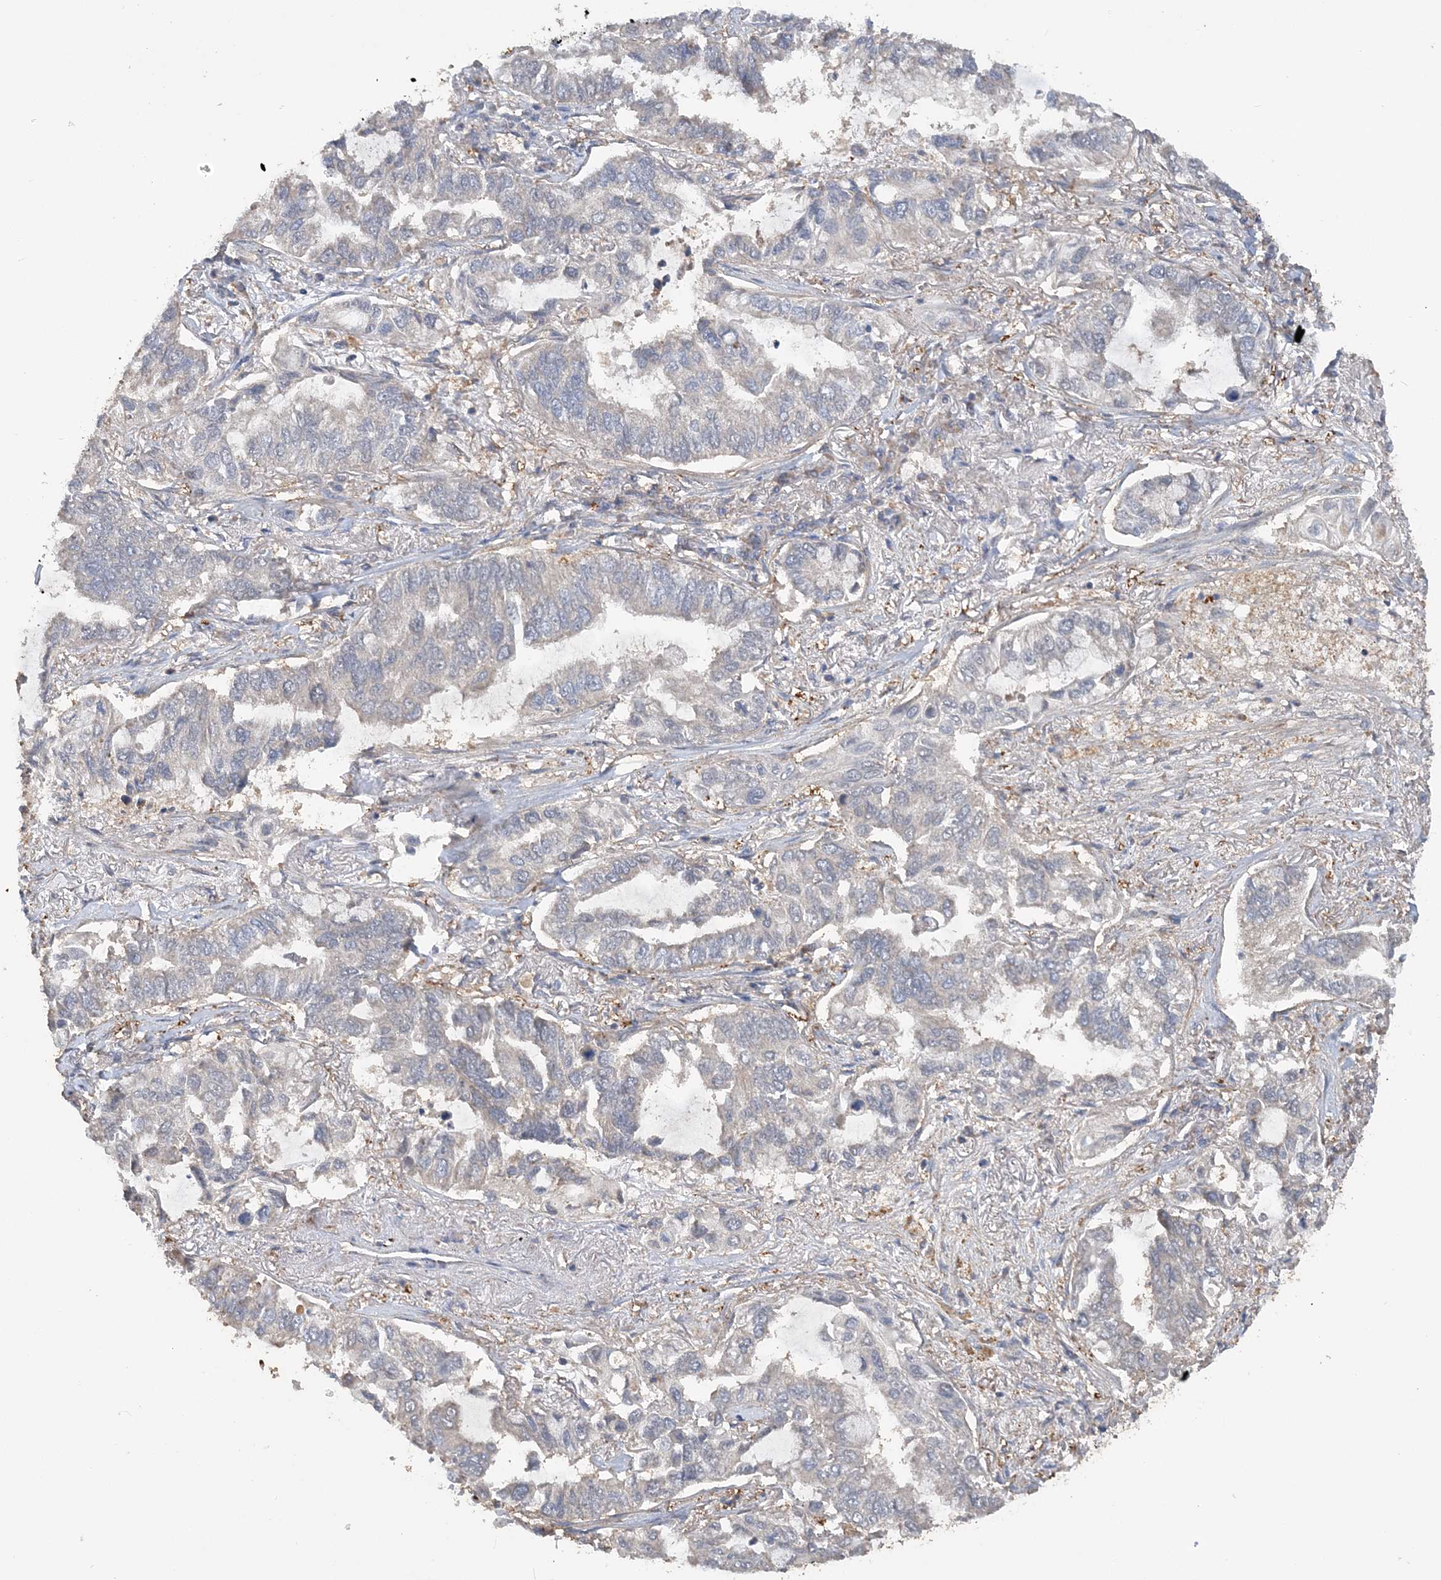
{"staining": {"intensity": "negative", "quantity": "none", "location": "none"}, "tissue": "lung cancer", "cell_type": "Tumor cells", "image_type": "cancer", "snomed": [{"axis": "morphology", "description": "Adenocarcinoma, NOS"}, {"axis": "topography", "description": "Lung"}], "caption": "IHC of human lung cancer (adenocarcinoma) exhibits no expression in tumor cells.", "gene": "GRINA", "patient": {"sex": "male", "age": 64}}